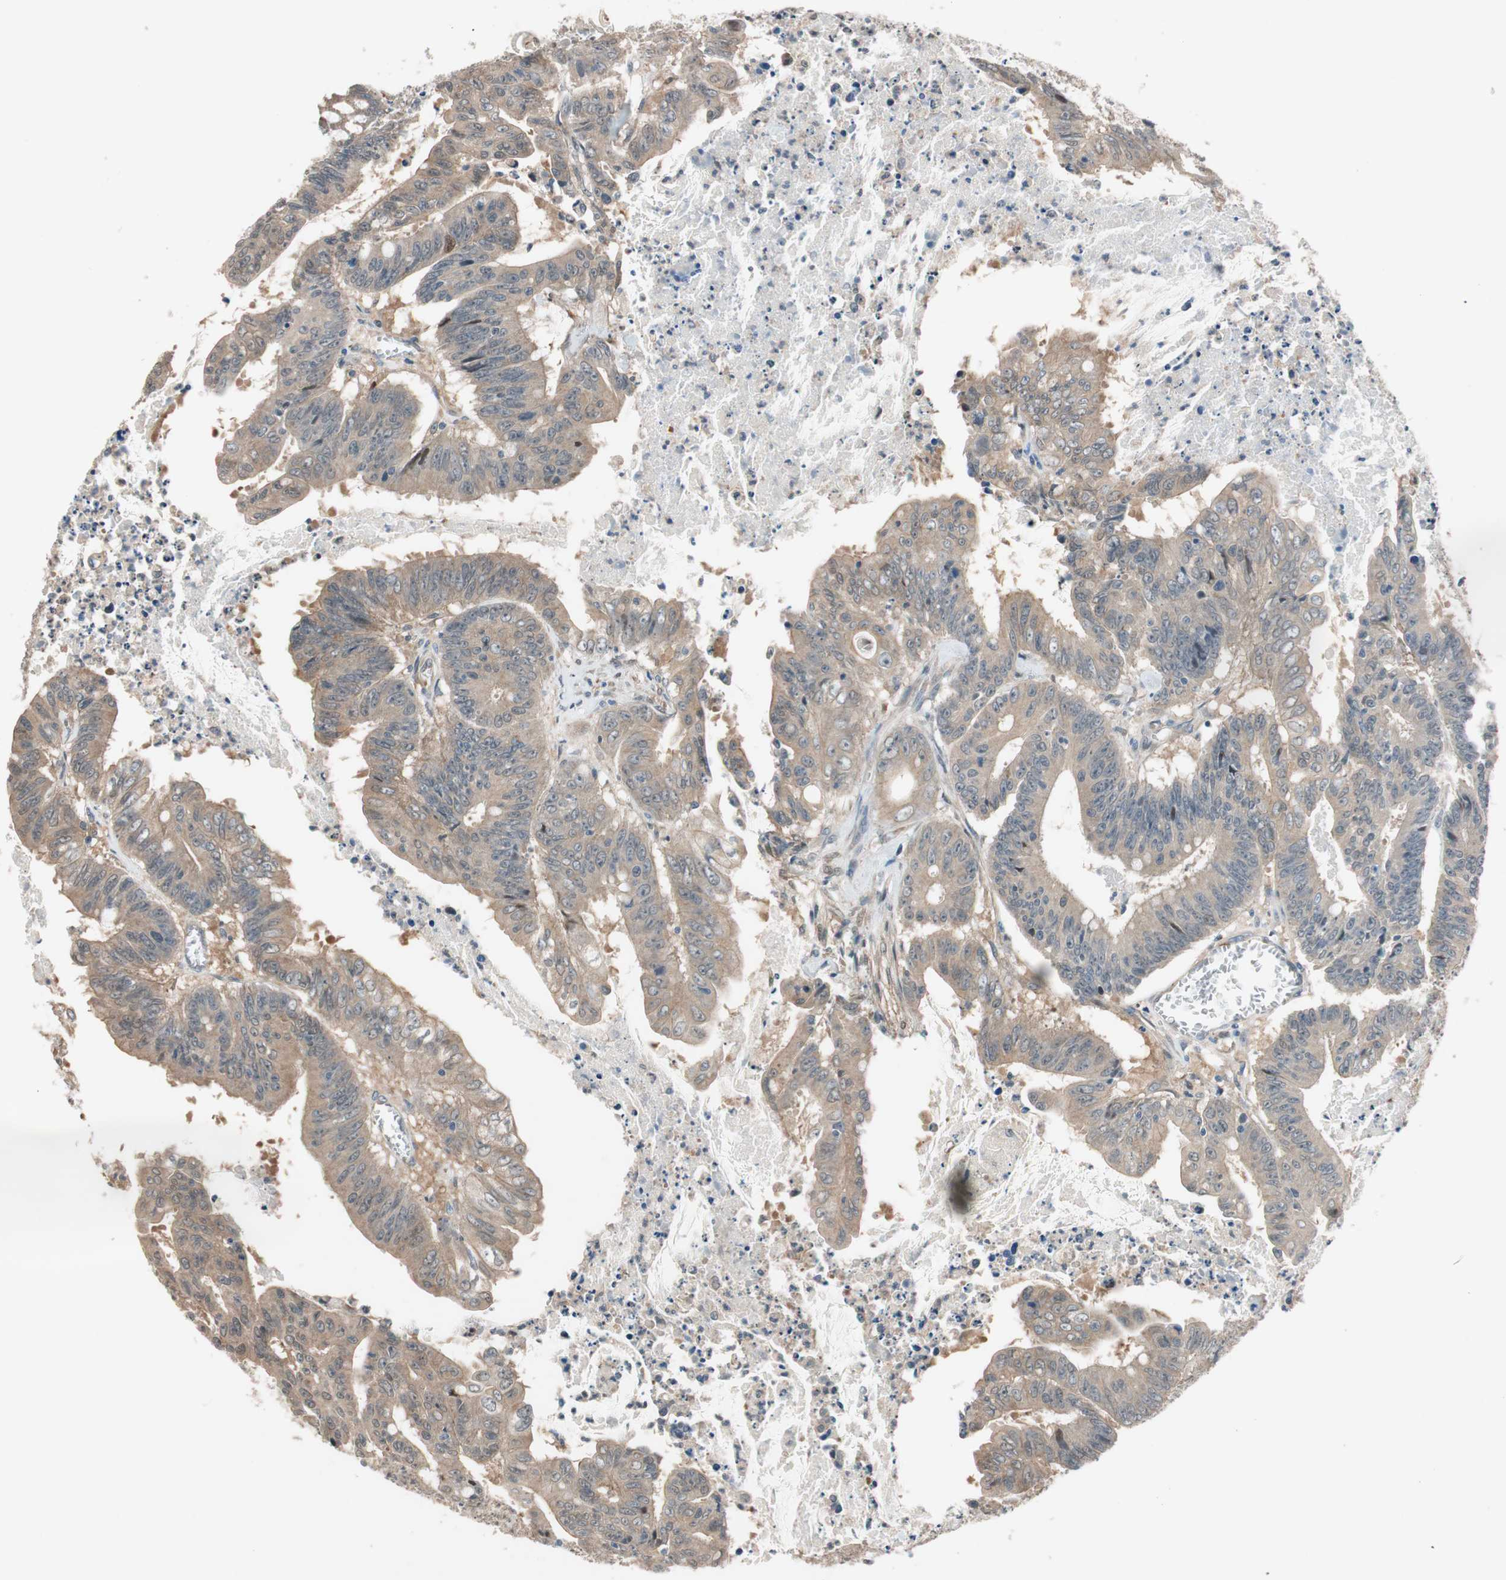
{"staining": {"intensity": "weak", "quantity": ">75%", "location": "cytoplasmic/membranous"}, "tissue": "colorectal cancer", "cell_type": "Tumor cells", "image_type": "cancer", "snomed": [{"axis": "morphology", "description": "Adenocarcinoma, NOS"}, {"axis": "topography", "description": "Colon"}], "caption": "Protein positivity by immunohistochemistry (IHC) exhibits weak cytoplasmic/membranous expression in approximately >75% of tumor cells in colorectal cancer (adenocarcinoma).", "gene": "PIK3R3", "patient": {"sex": "male", "age": 45}}